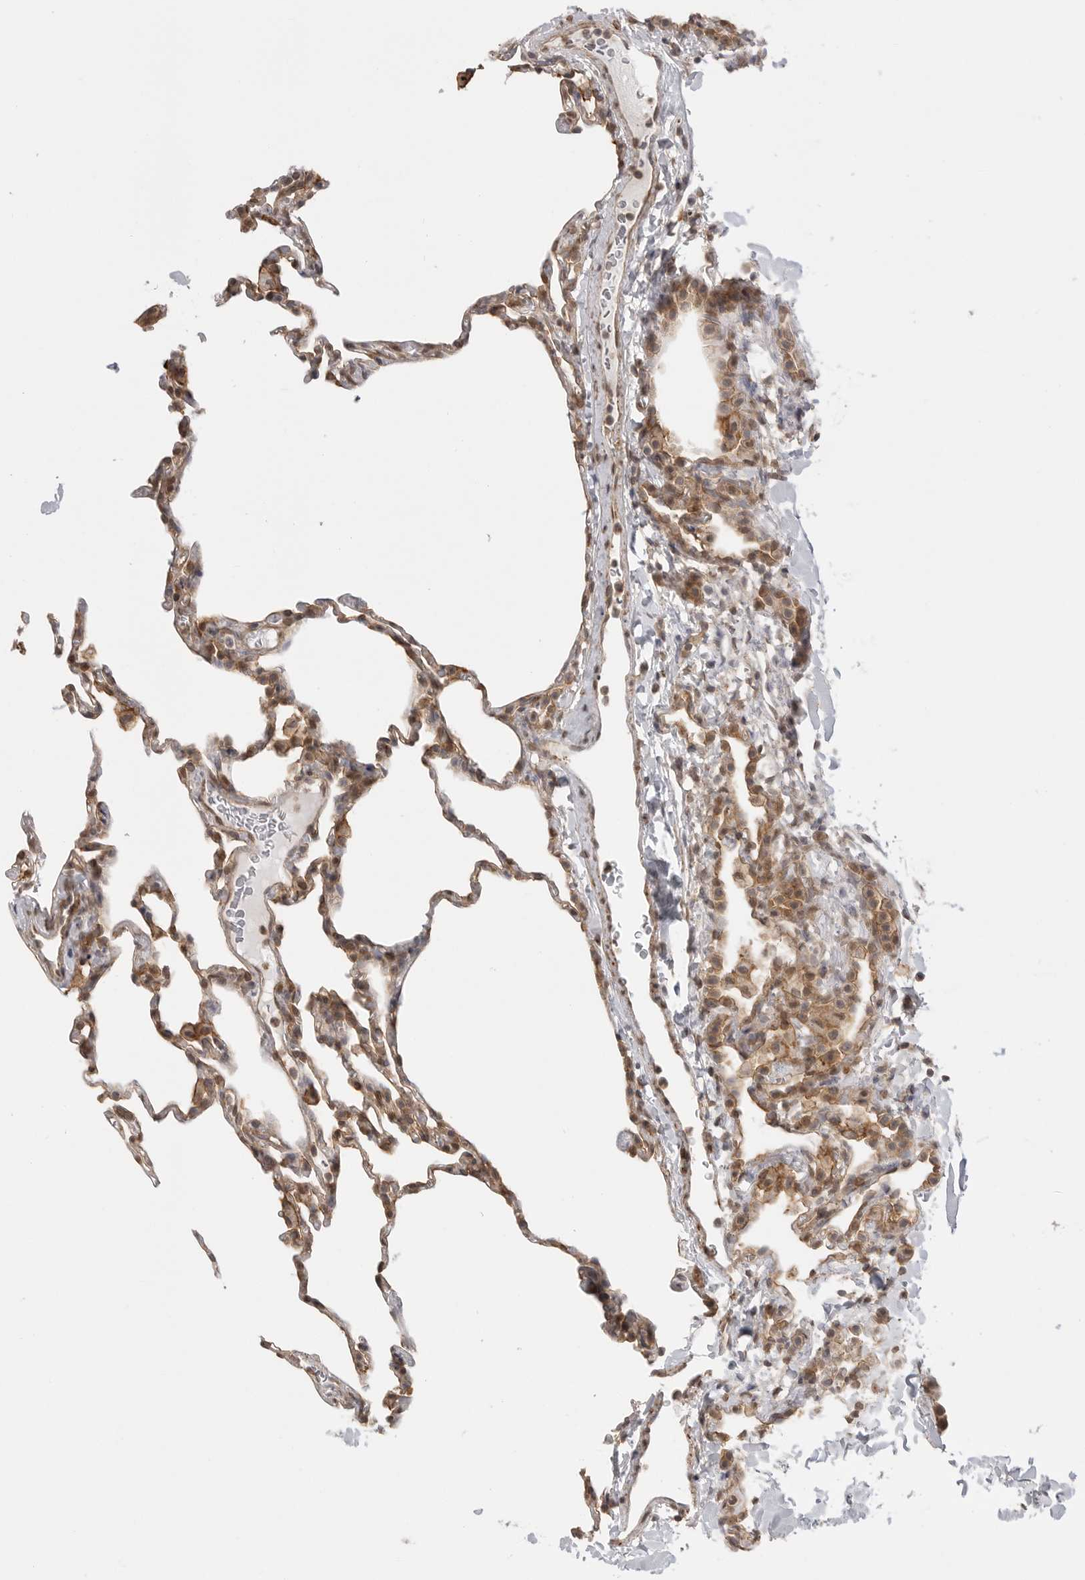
{"staining": {"intensity": "moderate", "quantity": "<25%", "location": "cytoplasmic/membranous"}, "tissue": "lung", "cell_type": "Alveolar cells", "image_type": "normal", "snomed": [{"axis": "morphology", "description": "Normal tissue, NOS"}, {"axis": "topography", "description": "Lung"}], "caption": "Approximately <25% of alveolar cells in benign human lung exhibit moderate cytoplasmic/membranous protein positivity as visualized by brown immunohistochemical staining.", "gene": "GPC2", "patient": {"sex": "male", "age": 20}}